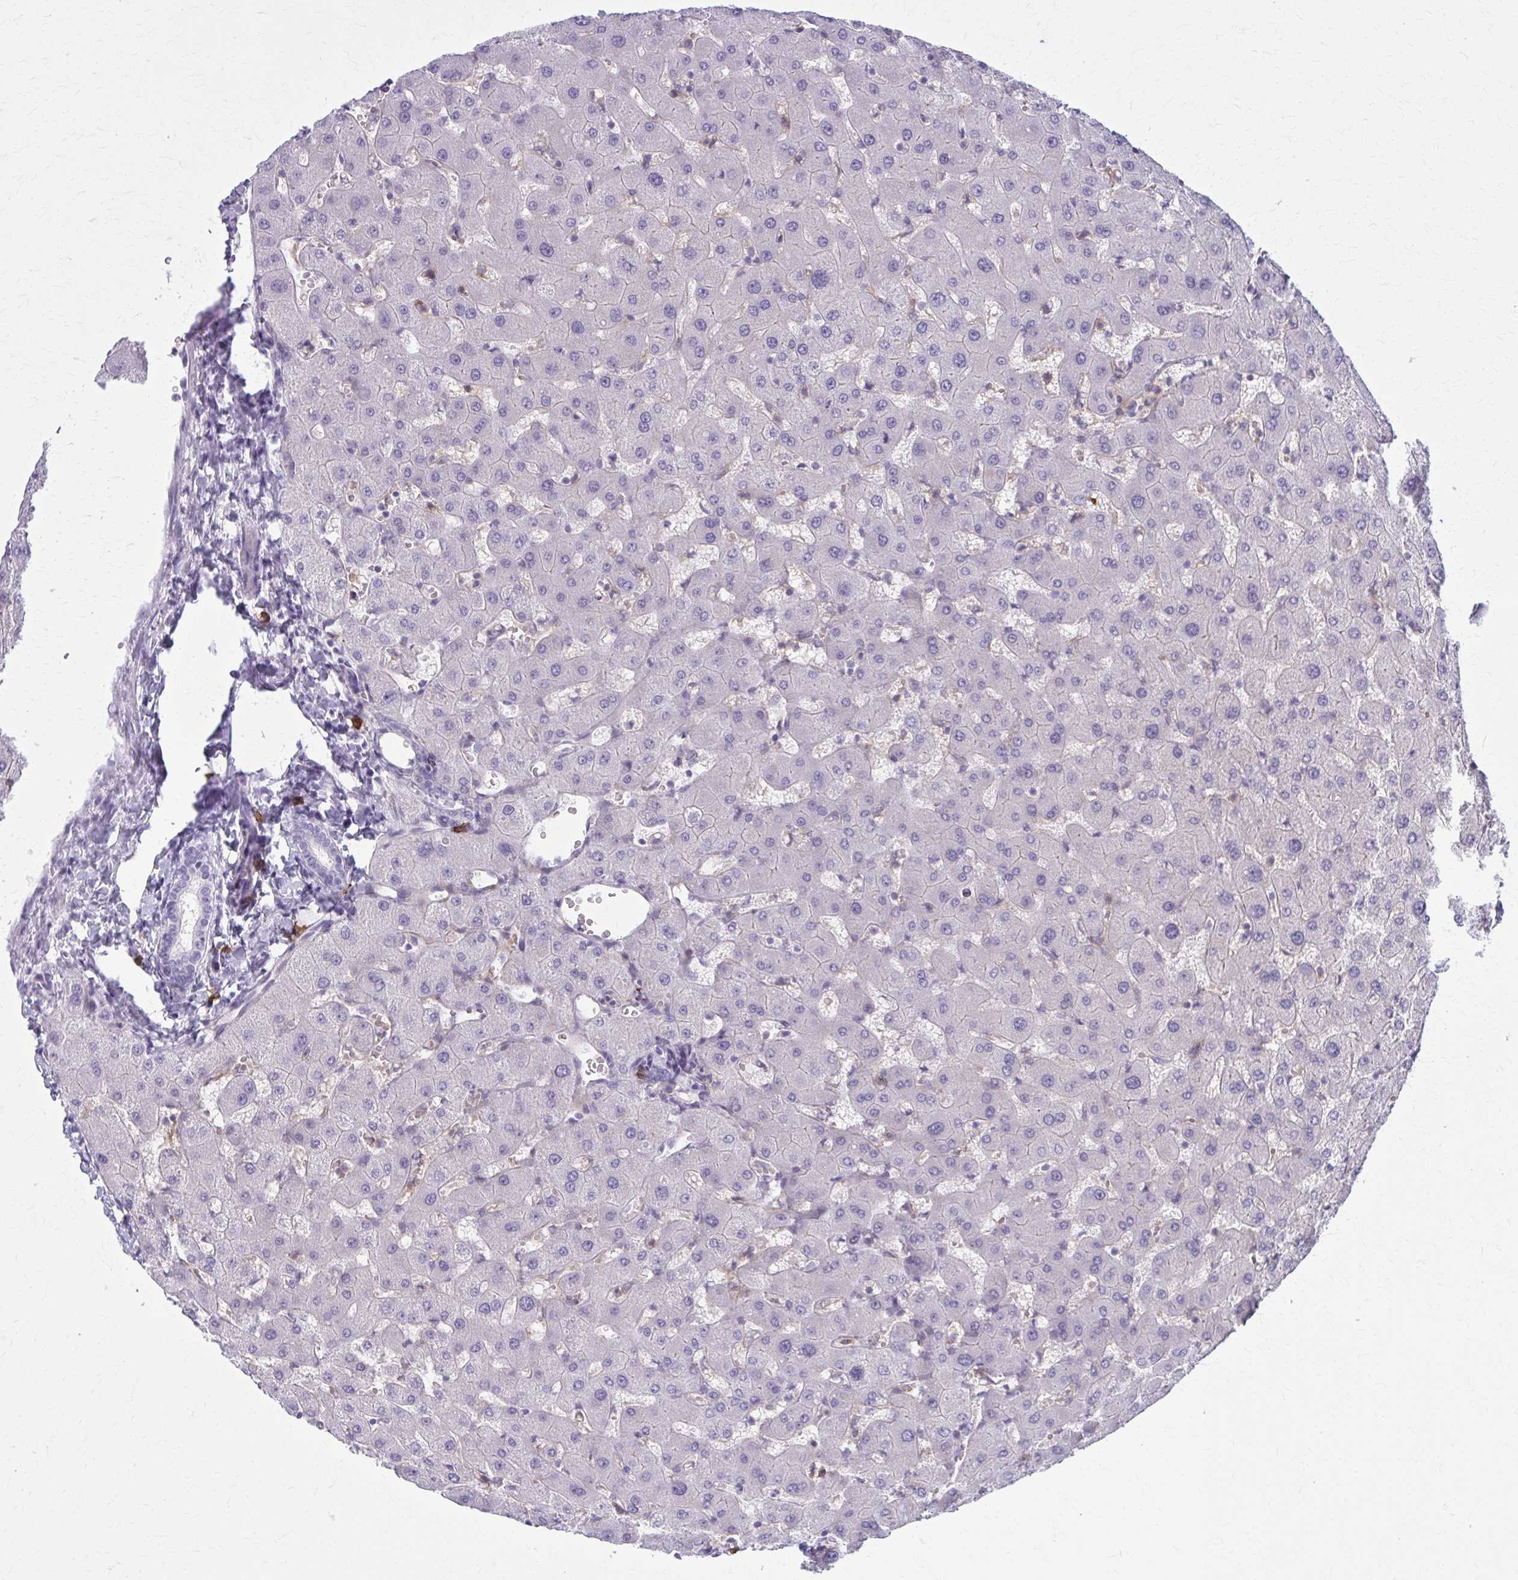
{"staining": {"intensity": "negative", "quantity": "none", "location": "none"}, "tissue": "liver", "cell_type": "Cholangiocytes", "image_type": "normal", "snomed": [{"axis": "morphology", "description": "Normal tissue, NOS"}, {"axis": "topography", "description": "Liver"}], "caption": "IHC histopathology image of benign liver: human liver stained with DAB (3,3'-diaminobenzidine) reveals no significant protein expression in cholangiocytes.", "gene": "CD38", "patient": {"sex": "female", "age": 63}}